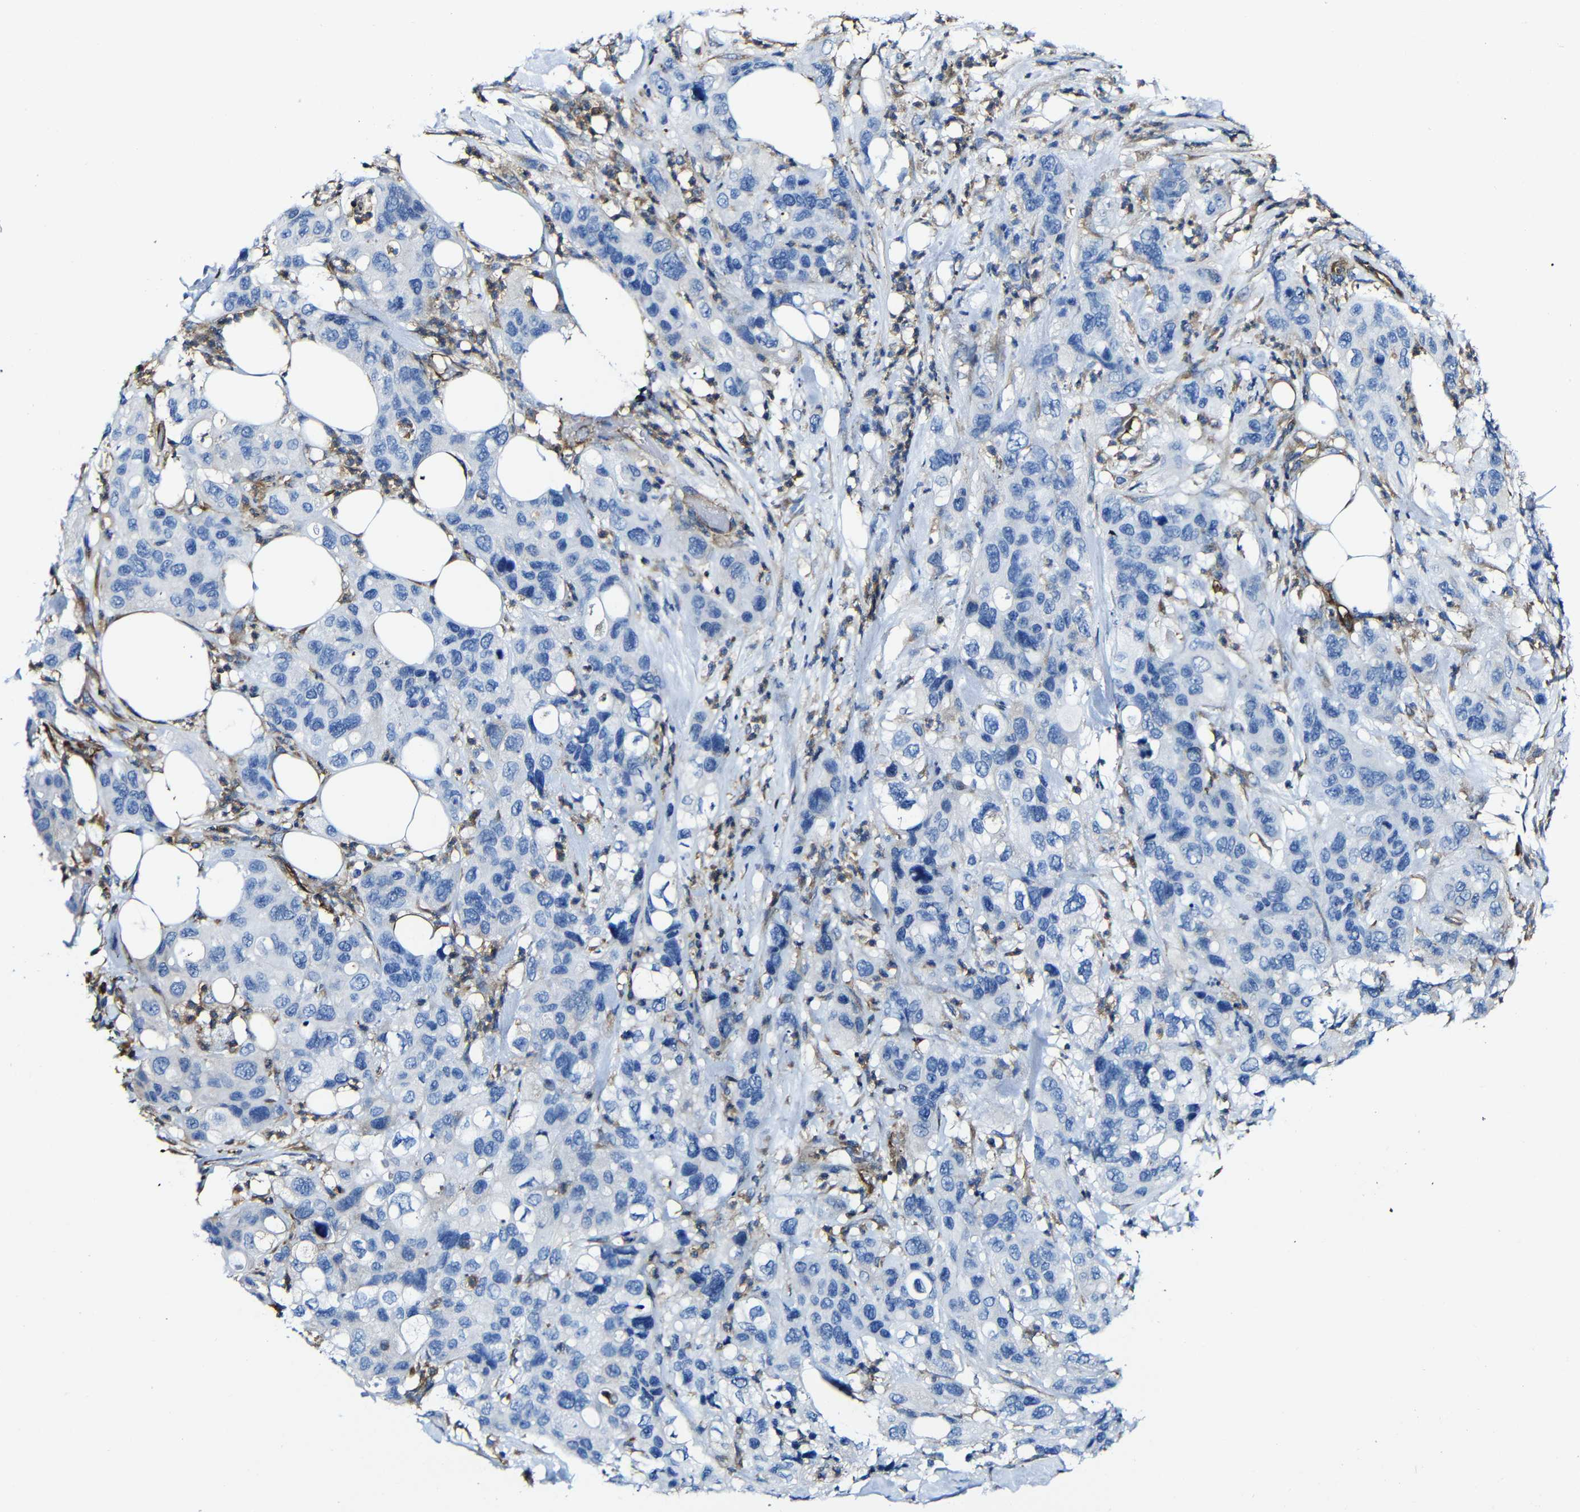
{"staining": {"intensity": "negative", "quantity": "none", "location": "none"}, "tissue": "pancreatic cancer", "cell_type": "Tumor cells", "image_type": "cancer", "snomed": [{"axis": "morphology", "description": "Adenocarcinoma, NOS"}, {"axis": "topography", "description": "Pancreas"}], "caption": "DAB immunohistochemical staining of pancreatic adenocarcinoma shows no significant staining in tumor cells.", "gene": "MSN", "patient": {"sex": "female", "age": 71}}